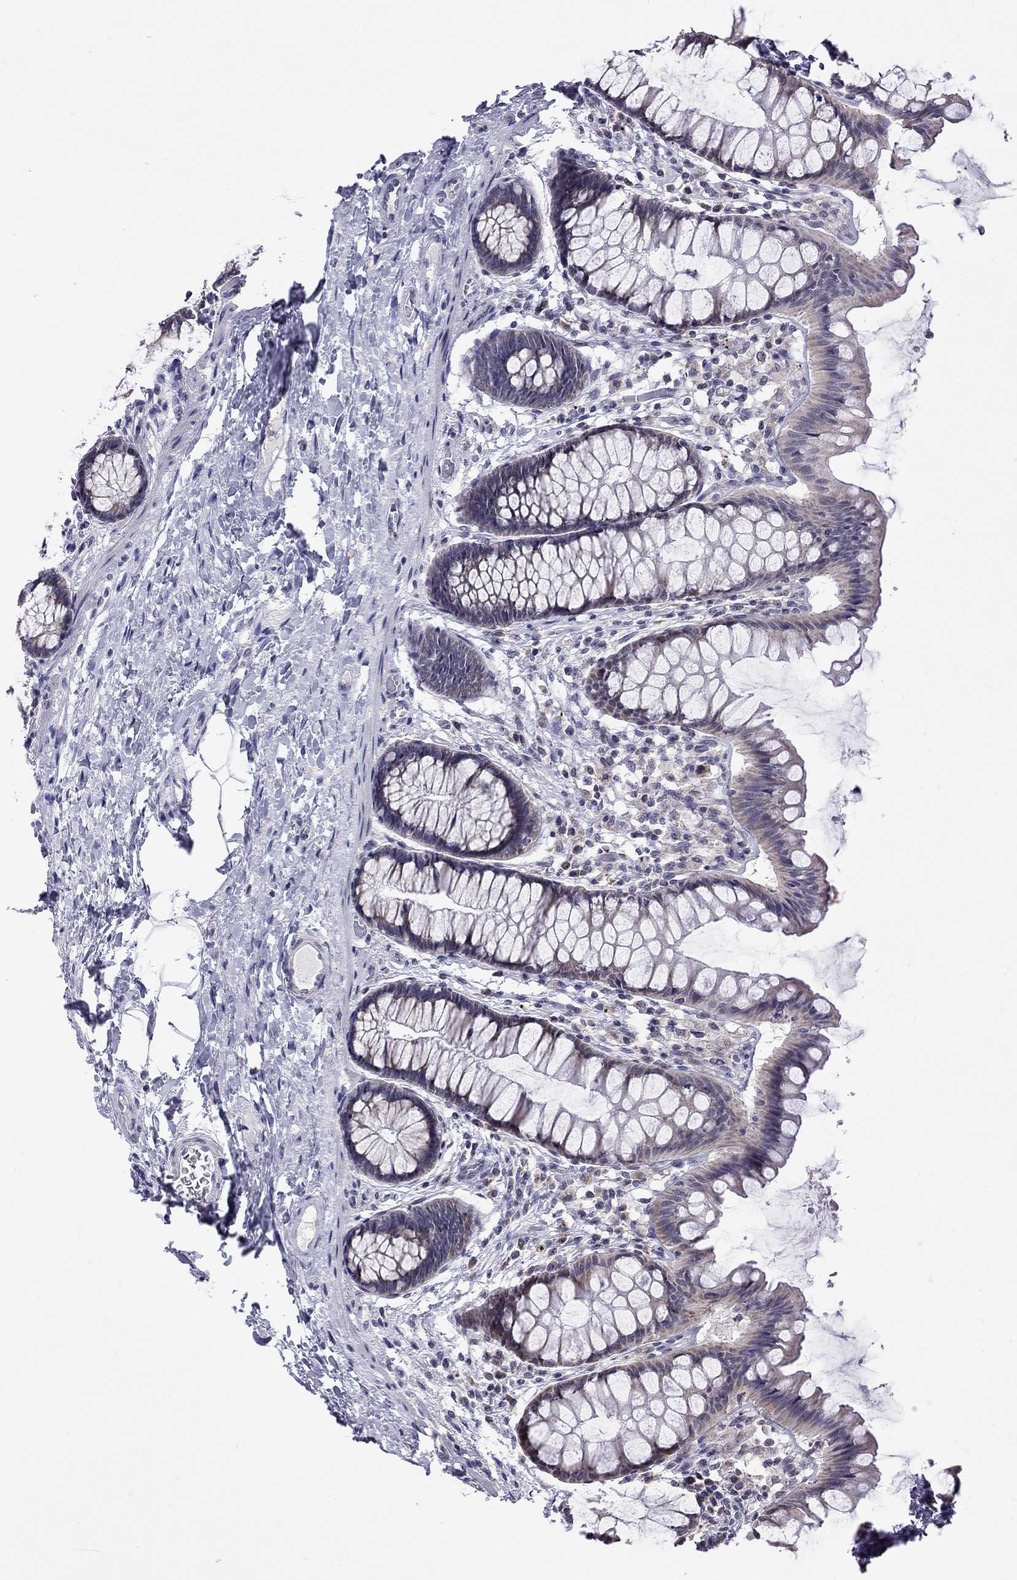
{"staining": {"intensity": "negative", "quantity": "none", "location": "none"}, "tissue": "colon", "cell_type": "Endothelial cells", "image_type": "normal", "snomed": [{"axis": "morphology", "description": "Normal tissue, NOS"}, {"axis": "topography", "description": "Colon"}], "caption": "Protein analysis of unremarkable colon shows no significant expression in endothelial cells. Nuclei are stained in blue.", "gene": "HES5", "patient": {"sex": "female", "age": 65}}